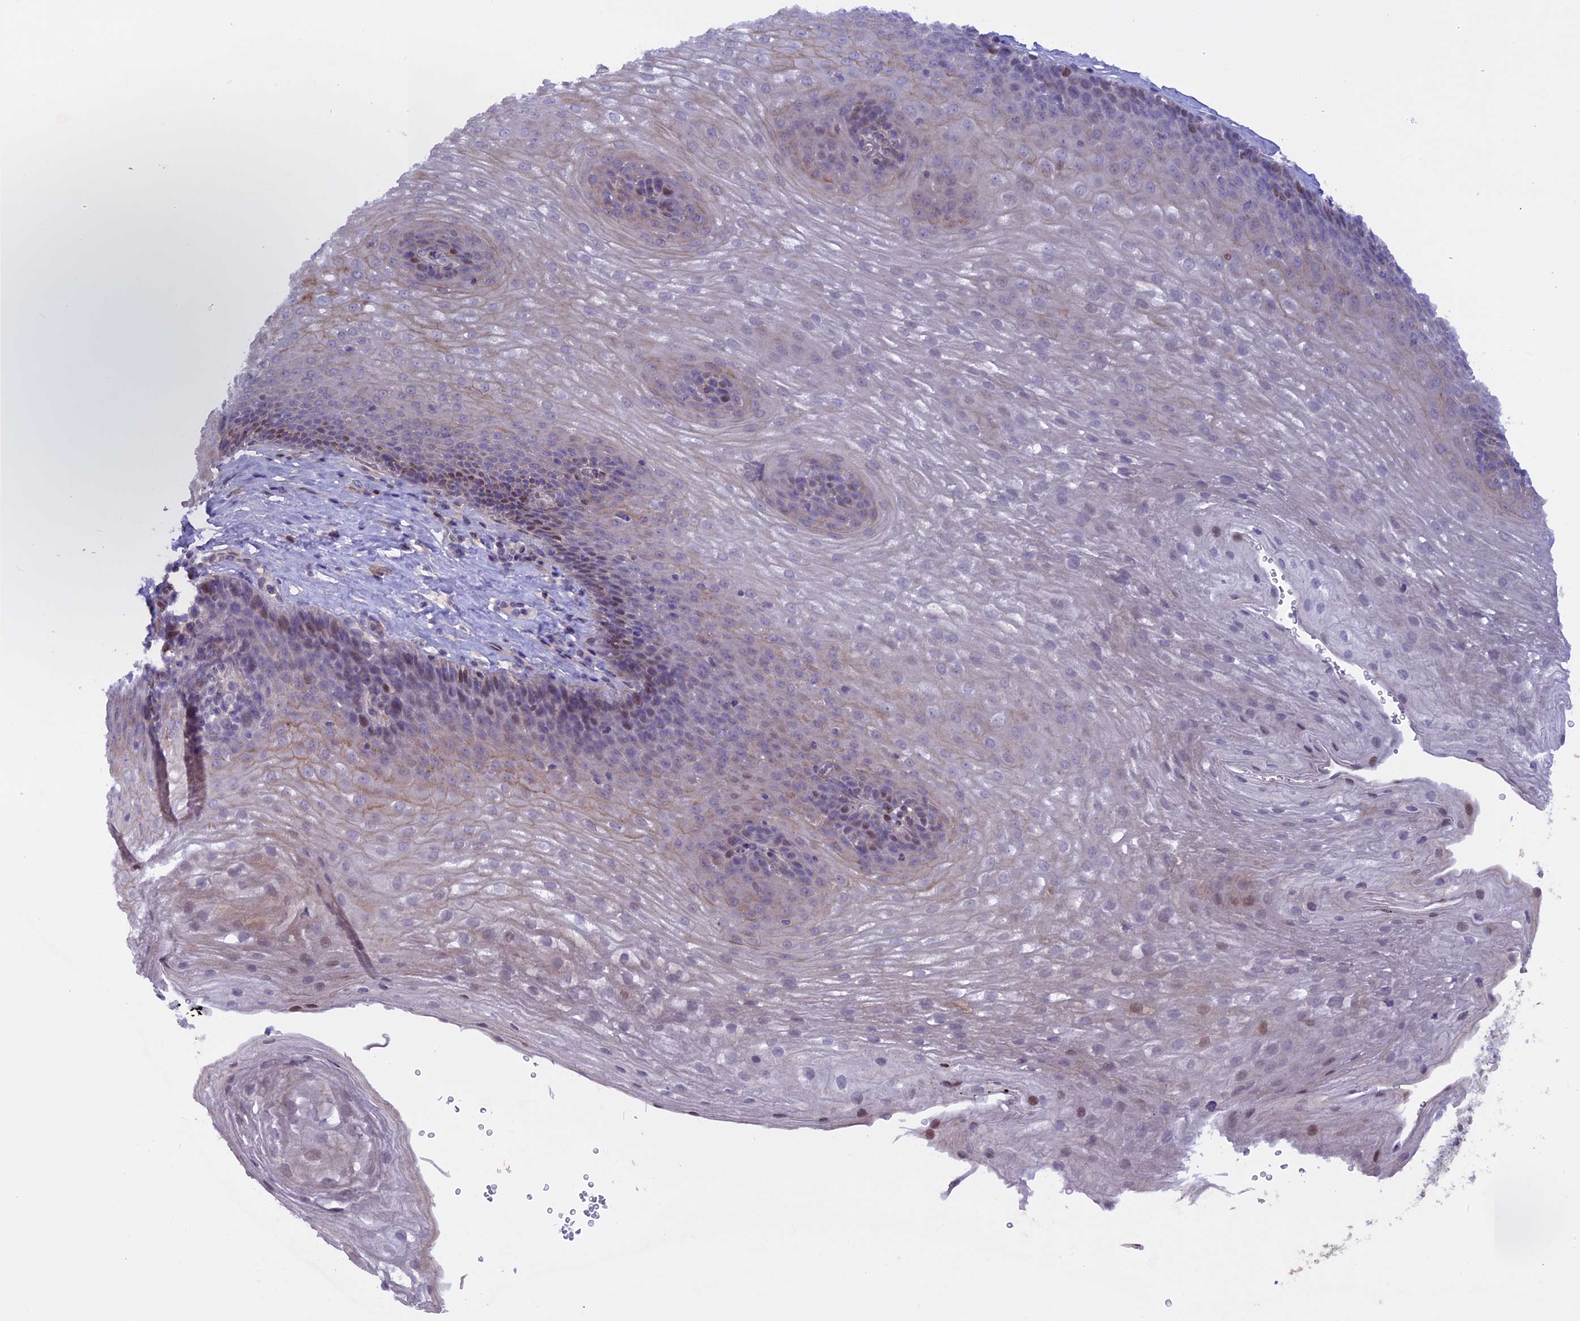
{"staining": {"intensity": "moderate", "quantity": "<25%", "location": "nuclear"}, "tissue": "esophagus", "cell_type": "Squamous epithelial cells", "image_type": "normal", "snomed": [{"axis": "morphology", "description": "Normal tissue, NOS"}, {"axis": "topography", "description": "Esophagus"}], "caption": "Immunohistochemistry micrograph of unremarkable esophagus: human esophagus stained using IHC demonstrates low levels of moderate protein expression localized specifically in the nuclear of squamous epithelial cells, appearing as a nuclear brown color.", "gene": "MAN2C1", "patient": {"sex": "female", "age": 66}}